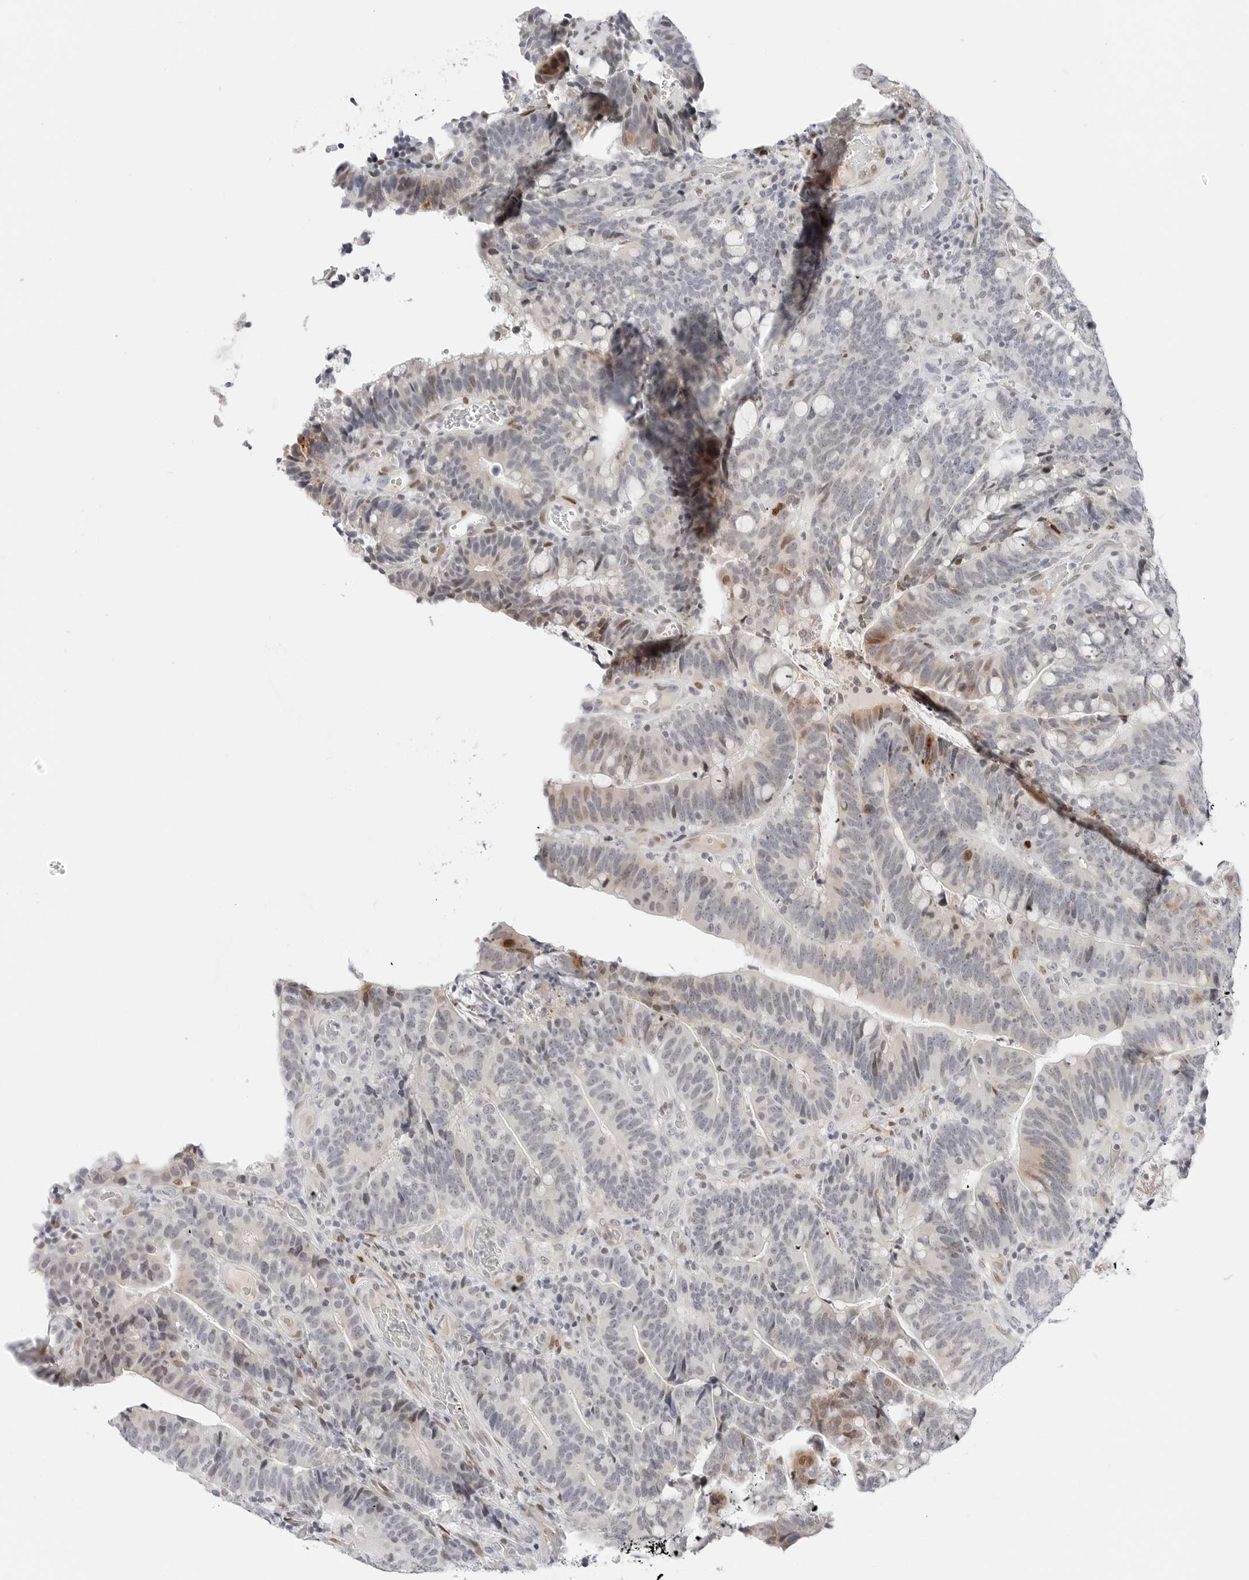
{"staining": {"intensity": "moderate", "quantity": "<25%", "location": "nuclear"}, "tissue": "colorectal cancer", "cell_type": "Tumor cells", "image_type": "cancer", "snomed": [{"axis": "morphology", "description": "Adenocarcinoma, NOS"}, {"axis": "topography", "description": "Colon"}], "caption": "Human colorectal cancer (adenocarcinoma) stained with a brown dye shows moderate nuclear positive expression in about <25% of tumor cells.", "gene": "SPIDR", "patient": {"sex": "female", "age": 66}}